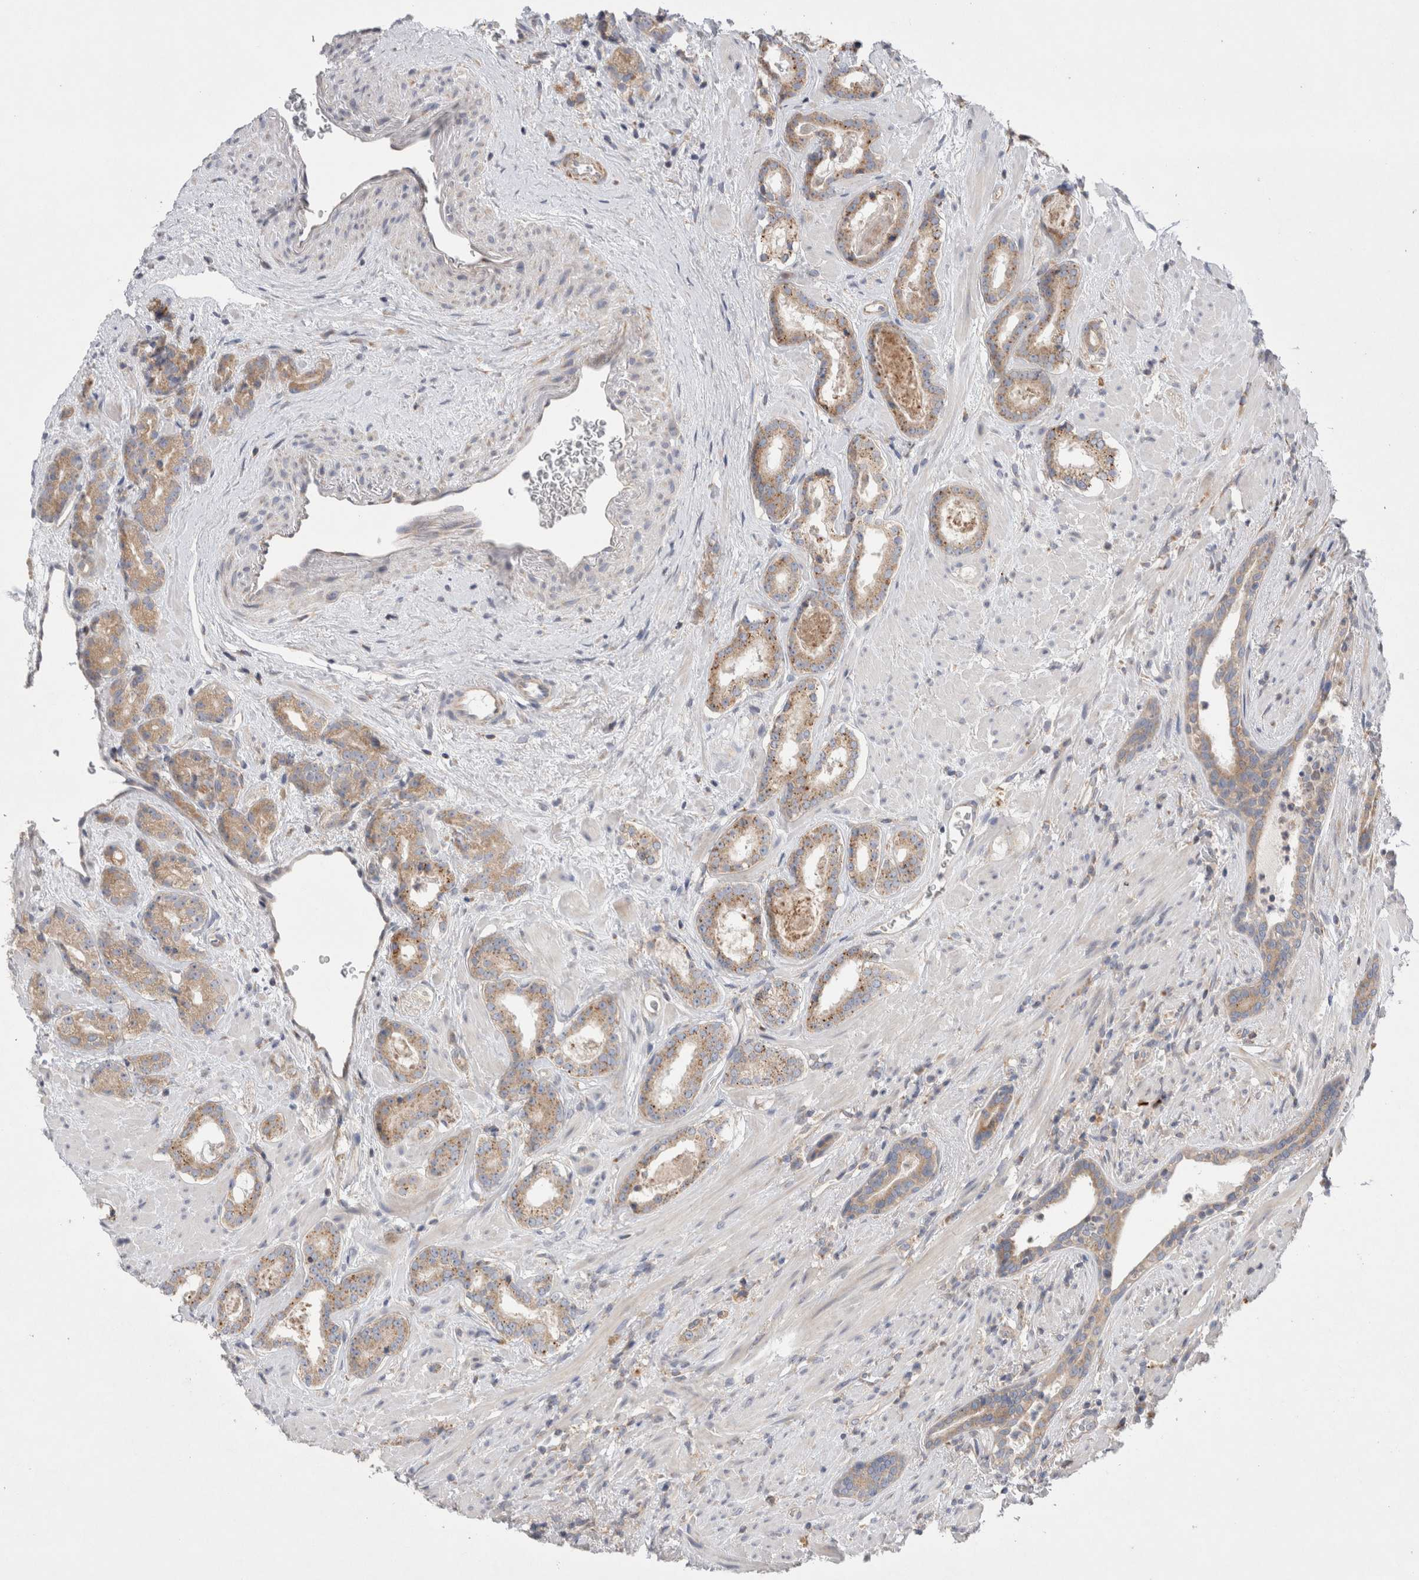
{"staining": {"intensity": "moderate", "quantity": ">75%", "location": "cytoplasmic/membranous"}, "tissue": "prostate cancer", "cell_type": "Tumor cells", "image_type": "cancer", "snomed": [{"axis": "morphology", "description": "Adenocarcinoma, High grade"}, {"axis": "topography", "description": "Prostate"}], "caption": "This is an image of immunohistochemistry staining of prostate cancer, which shows moderate staining in the cytoplasmic/membranous of tumor cells.", "gene": "TBC1D16", "patient": {"sex": "male", "age": 71}}